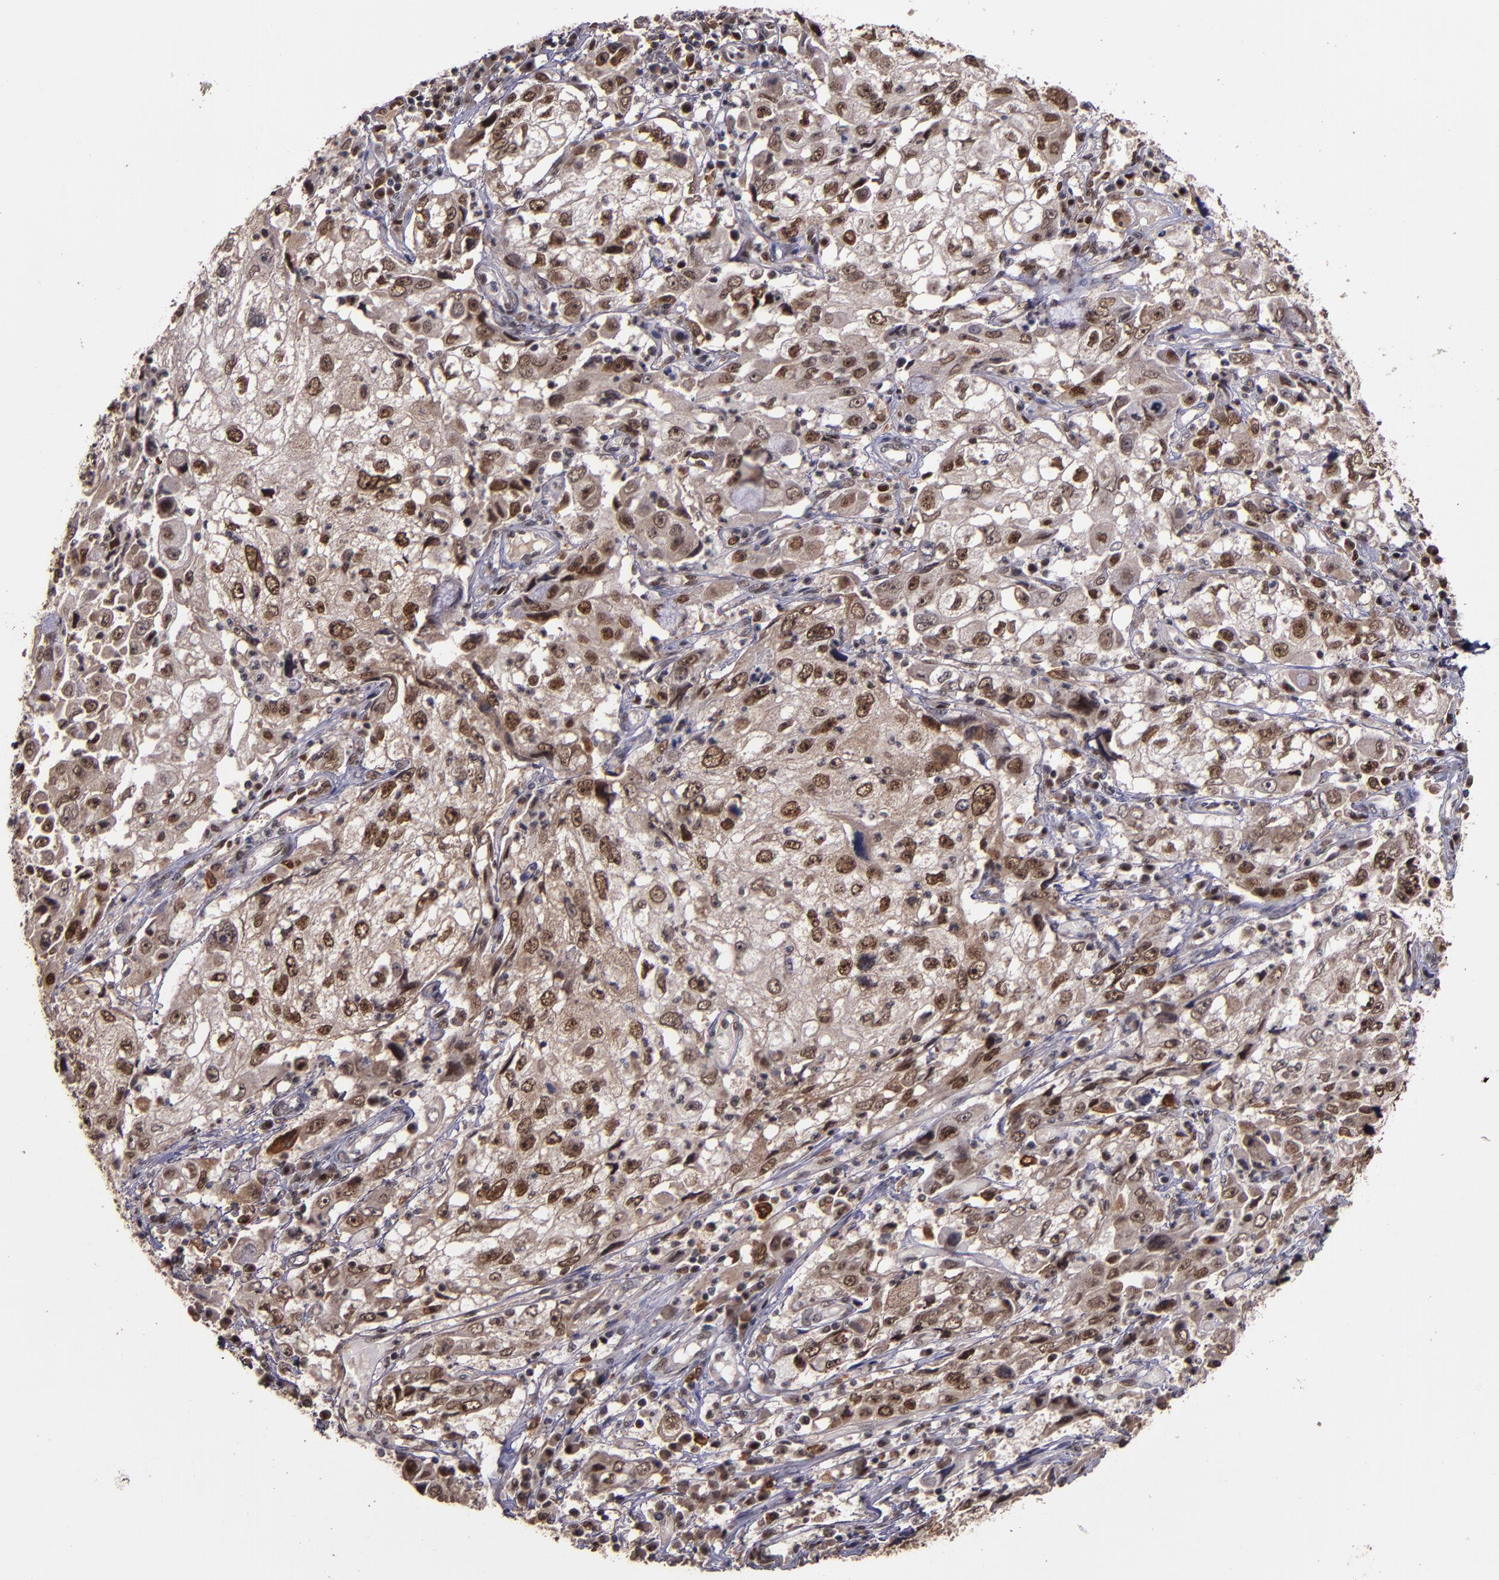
{"staining": {"intensity": "strong", "quantity": ">75%", "location": "nuclear"}, "tissue": "cervical cancer", "cell_type": "Tumor cells", "image_type": "cancer", "snomed": [{"axis": "morphology", "description": "Squamous cell carcinoma, NOS"}, {"axis": "topography", "description": "Cervix"}], "caption": "Protein staining of cervical cancer (squamous cell carcinoma) tissue exhibits strong nuclear expression in approximately >75% of tumor cells.", "gene": "CHEK2", "patient": {"sex": "female", "age": 36}}